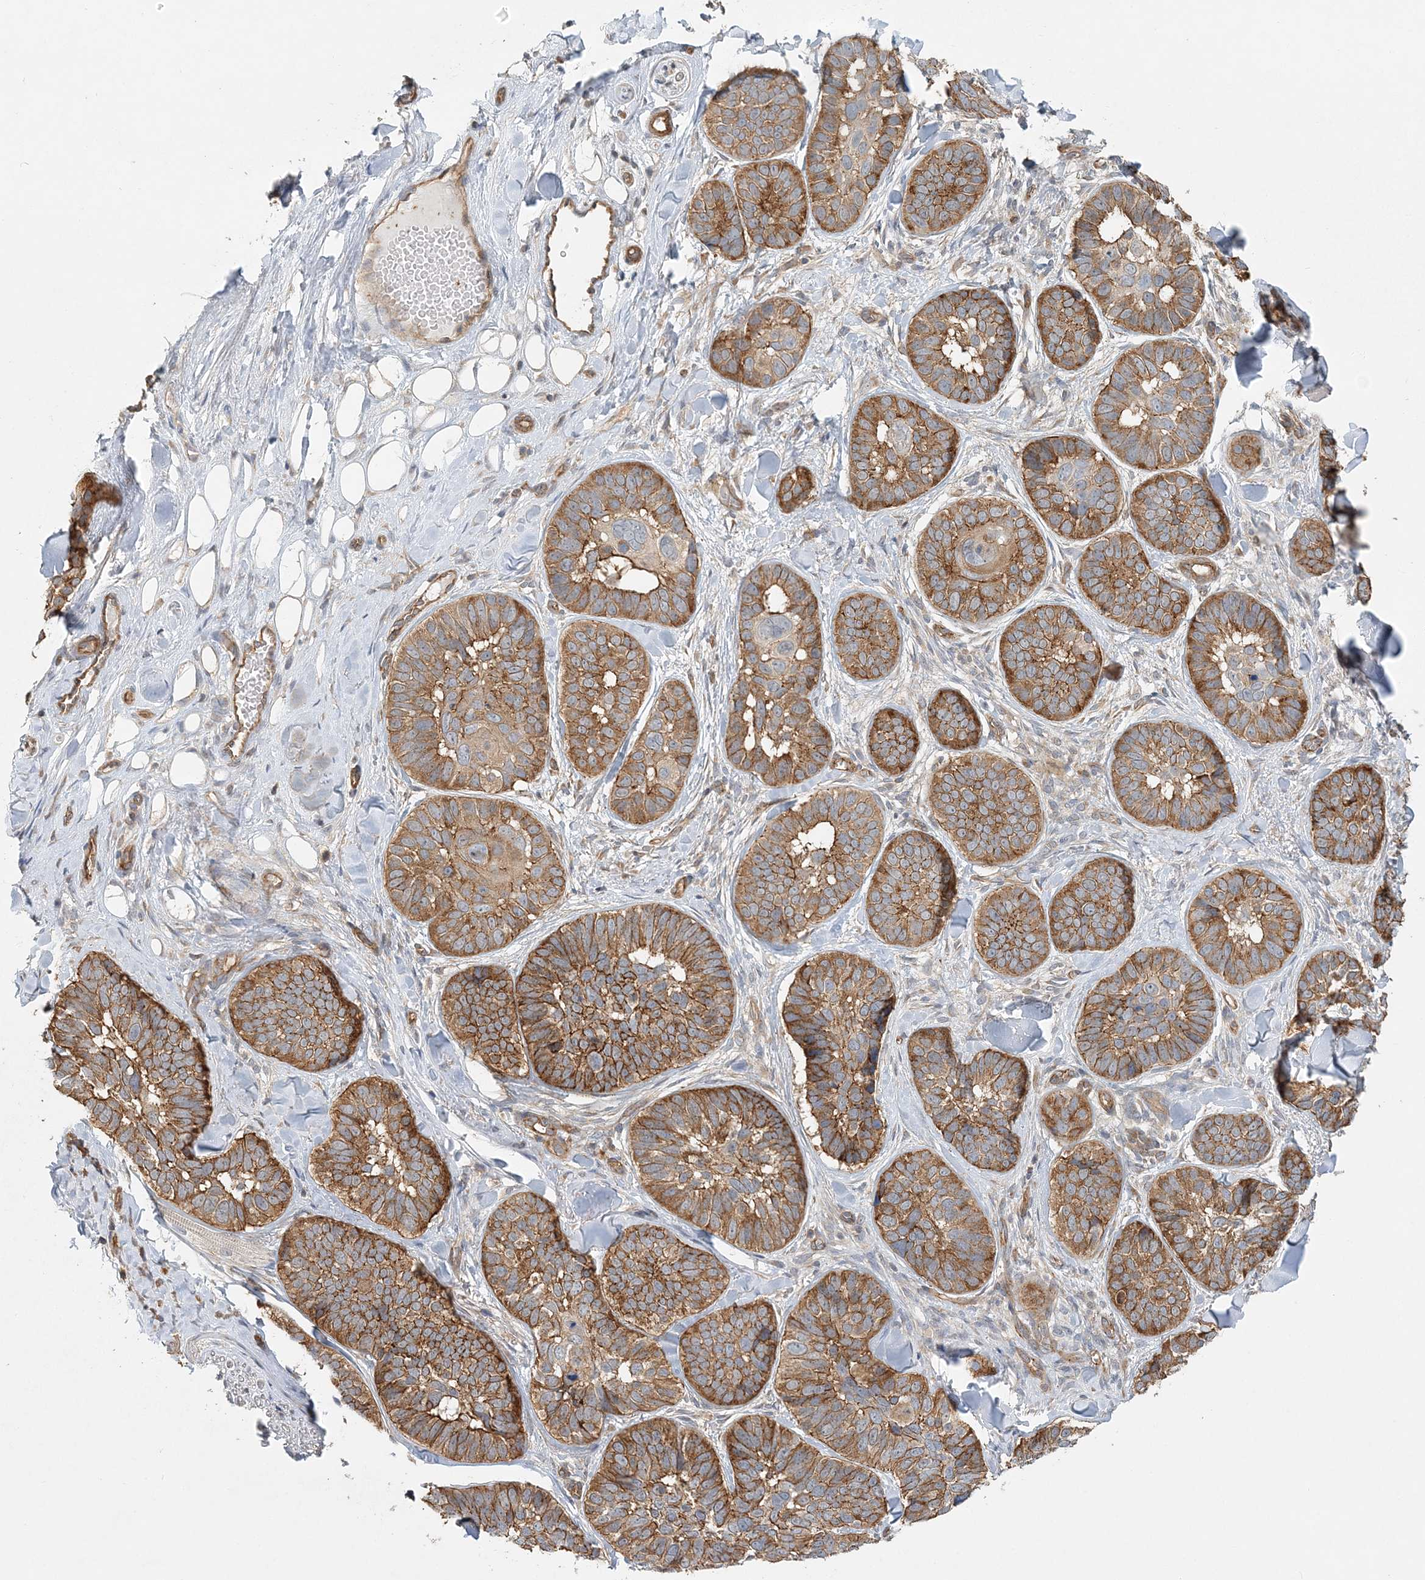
{"staining": {"intensity": "moderate", "quantity": ">75%", "location": "cytoplasmic/membranous"}, "tissue": "skin cancer", "cell_type": "Tumor cells", "image_type": "cancer", "snomed": [{"axis": "morphology", "description": "Basal cell carcinoma"}, {"axis": "topography", "description": "Skin"}], "caption": "Moderate cytoplasmic/membranous expression is appreciated in about >75% of tumor cells in basal cell carcinoma (skin).", "gene": "MAT2B", "patient": {"sex": "male", "age": 62}}